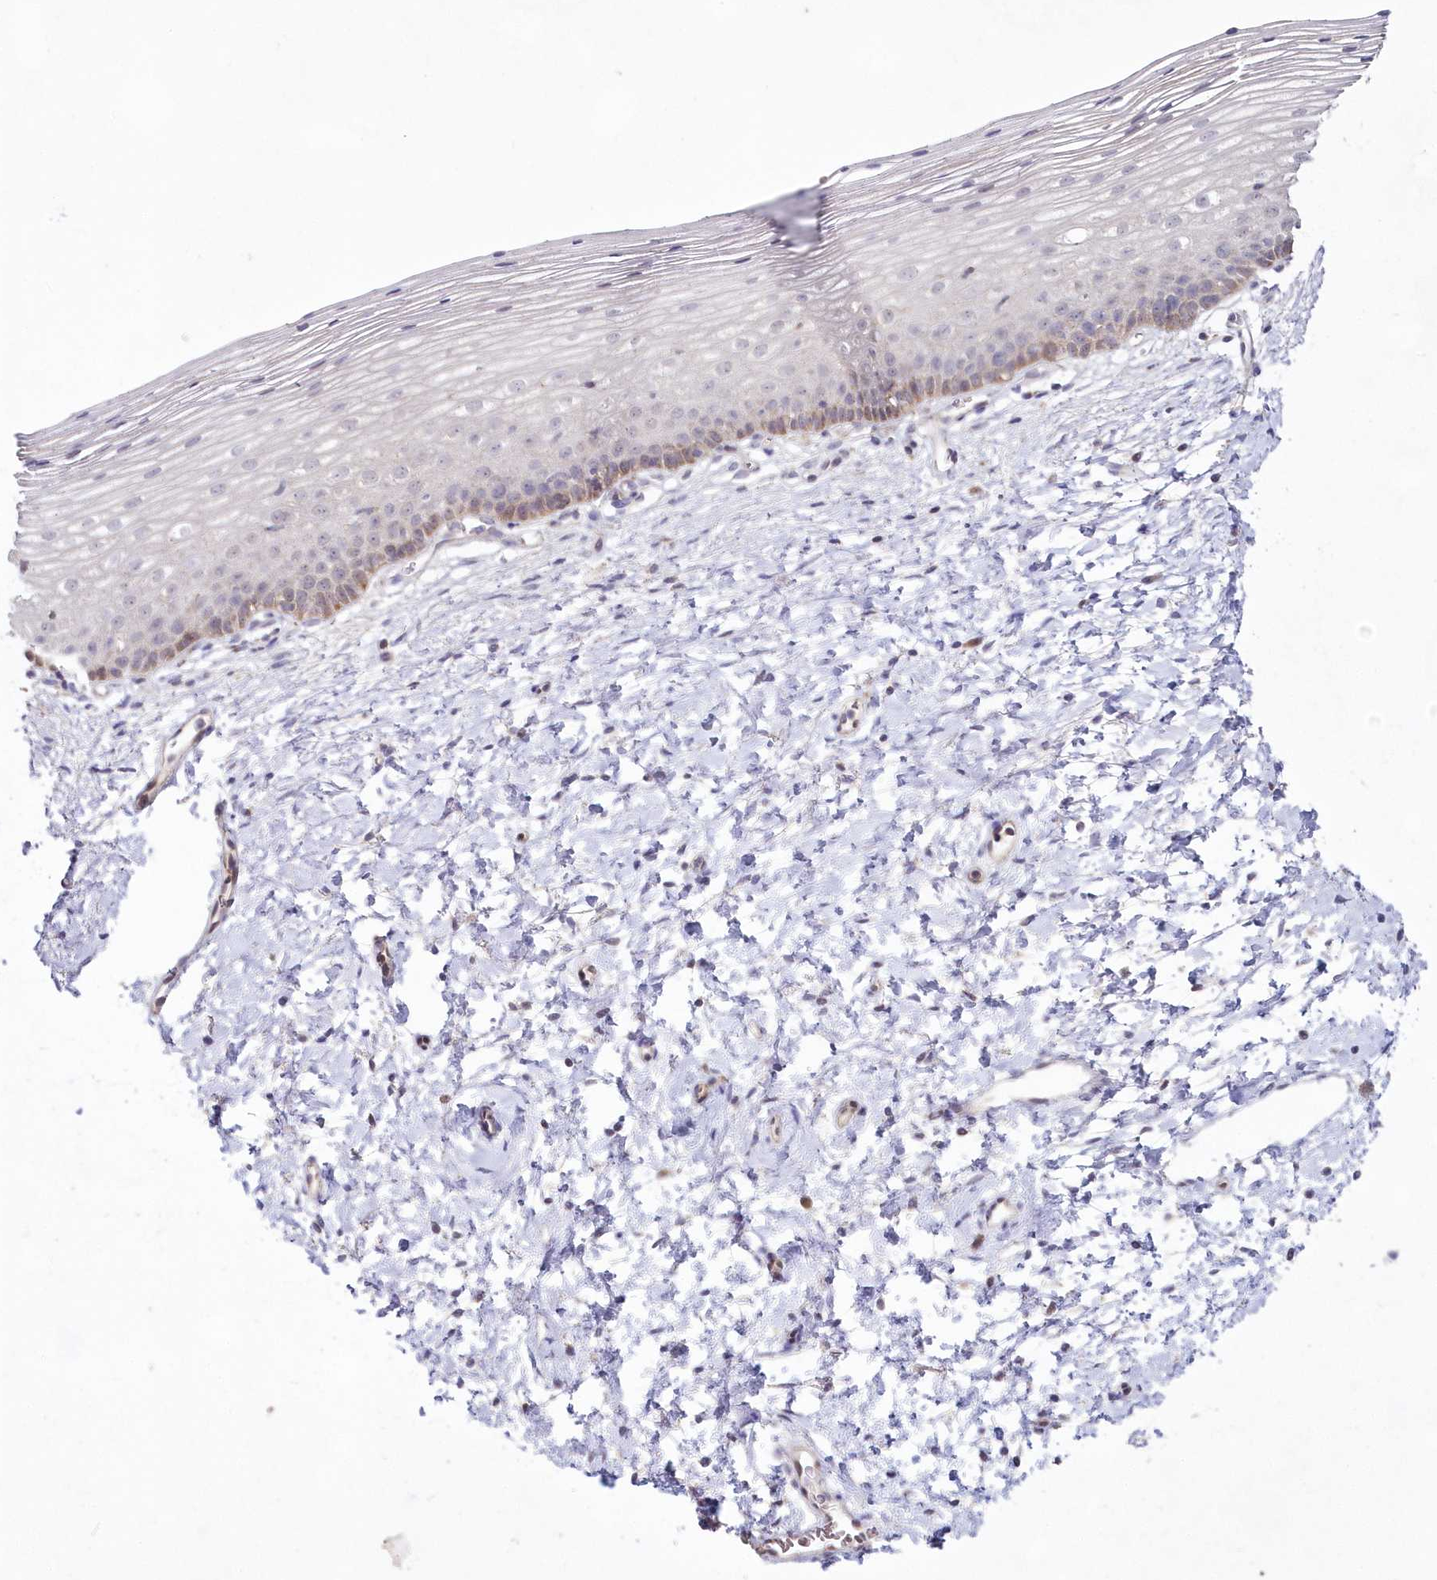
{"staining": {"intensity": "moderate", "quantity": "25%-75%", "location": "cytoplasmic/membranous"}, "tissue": "cervix", "cell_type": "Glandular cells", "image_type": "normal", "snomed": [{"axis": "morphology", "description": "Normal tissue, NOS"}, {"axis": "topography", "description": "Cervix"}], "caption": "IHC histopathology image of normal cervix stained for a protein (brown), which shows medium levels of moderate cytoplasmic/membranous positivity in approximately 25%-75% of glandular cells.", "gene": "IMPA1", "patient": {"sex": "female", "age": 72}}